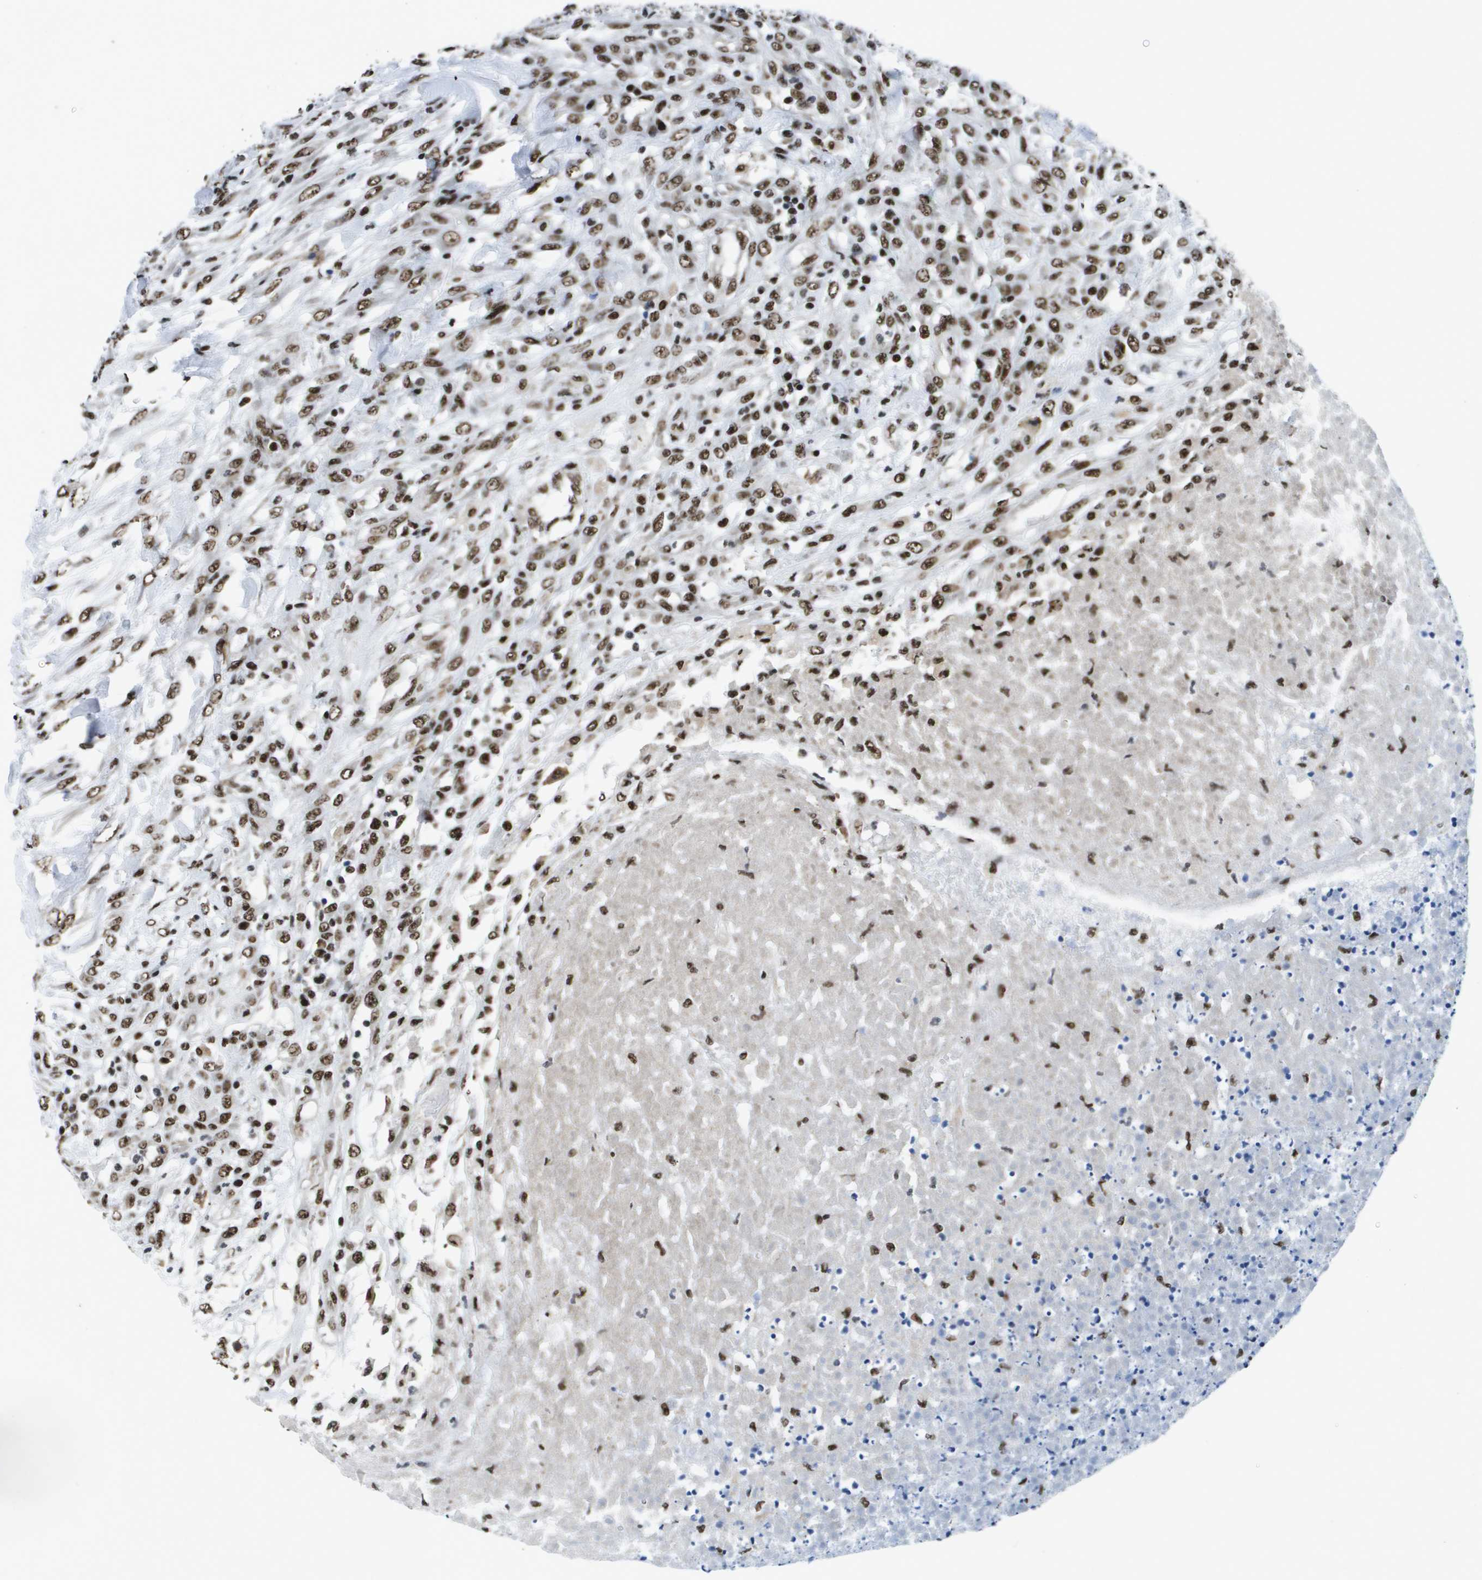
{"staining": {"intensity": "moderate", "quantity": ">75%", "location": "nuclear"}, "tissue": "testis cancer", "cell_type": "Tumor cells", "image_type": "cancer", "snomed": [{"axis": "morphology", "description": "Seminoma, NOS"}, {"axis": "topography", "description": "Testis"}], "caption": "A histopathology image showing moderate nuclear positivity in about >75% of tumor cells in seminoma (testis), as visualized by brown immunohistochemical staining.", "gene": "NSRP1", "patient": {"sex": "male", "age": 59}}